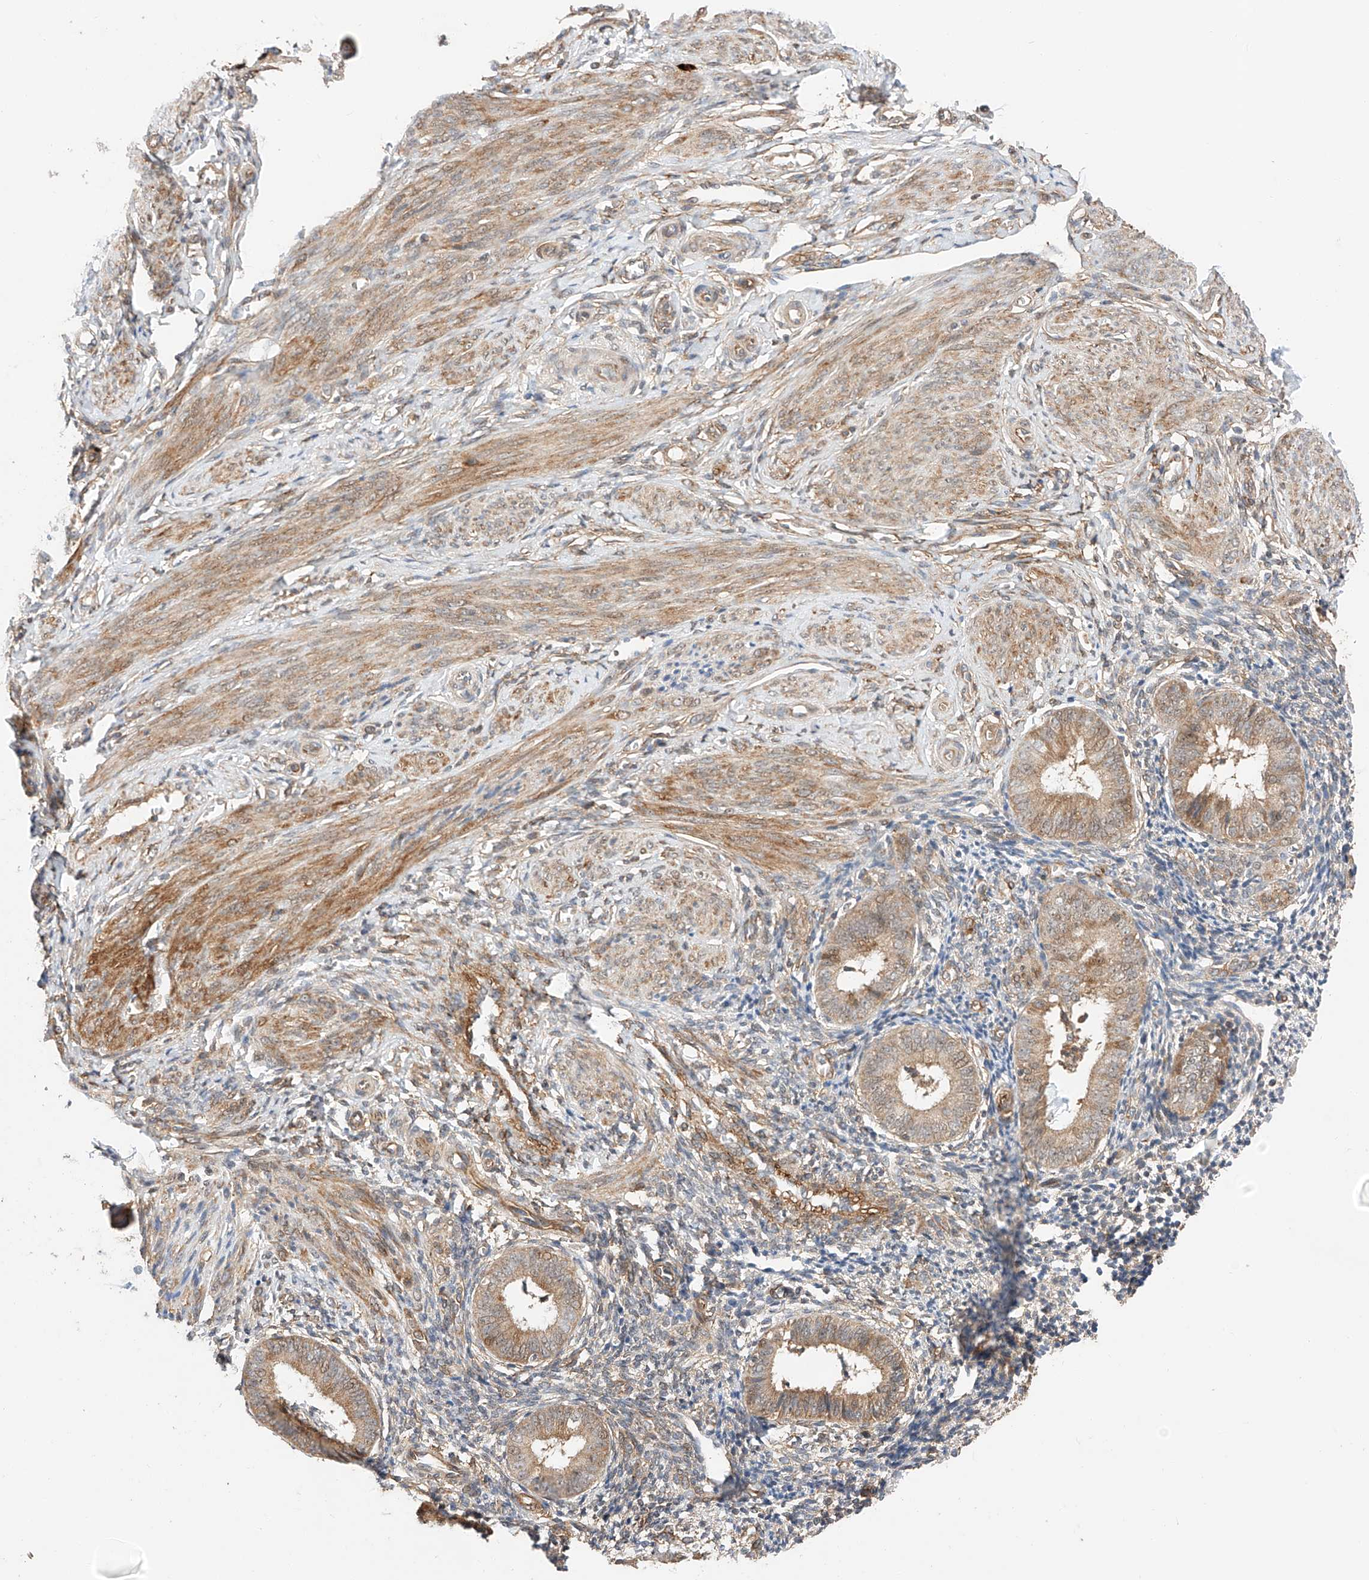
{"staining": {"intensity": "negative", "quantity": "none", "location": "none"}, "tissue": "endometrium", "cell_type": "Cells in endometrial stroma", "image_type": "normal", "snomed": [{"axis": "morphology", "description": "Normal tissue, NOS"}, {"axis": "topography", "description": "Uterus"}, {"axis": "topography", "description": "Endometrium"}], "caption": "An image of endometrium stained for a protein demonstrates no brown staining in cells in endometrial stroma.", "gene": "RAB23", "patient": {"sex": "female", "age": 48}}